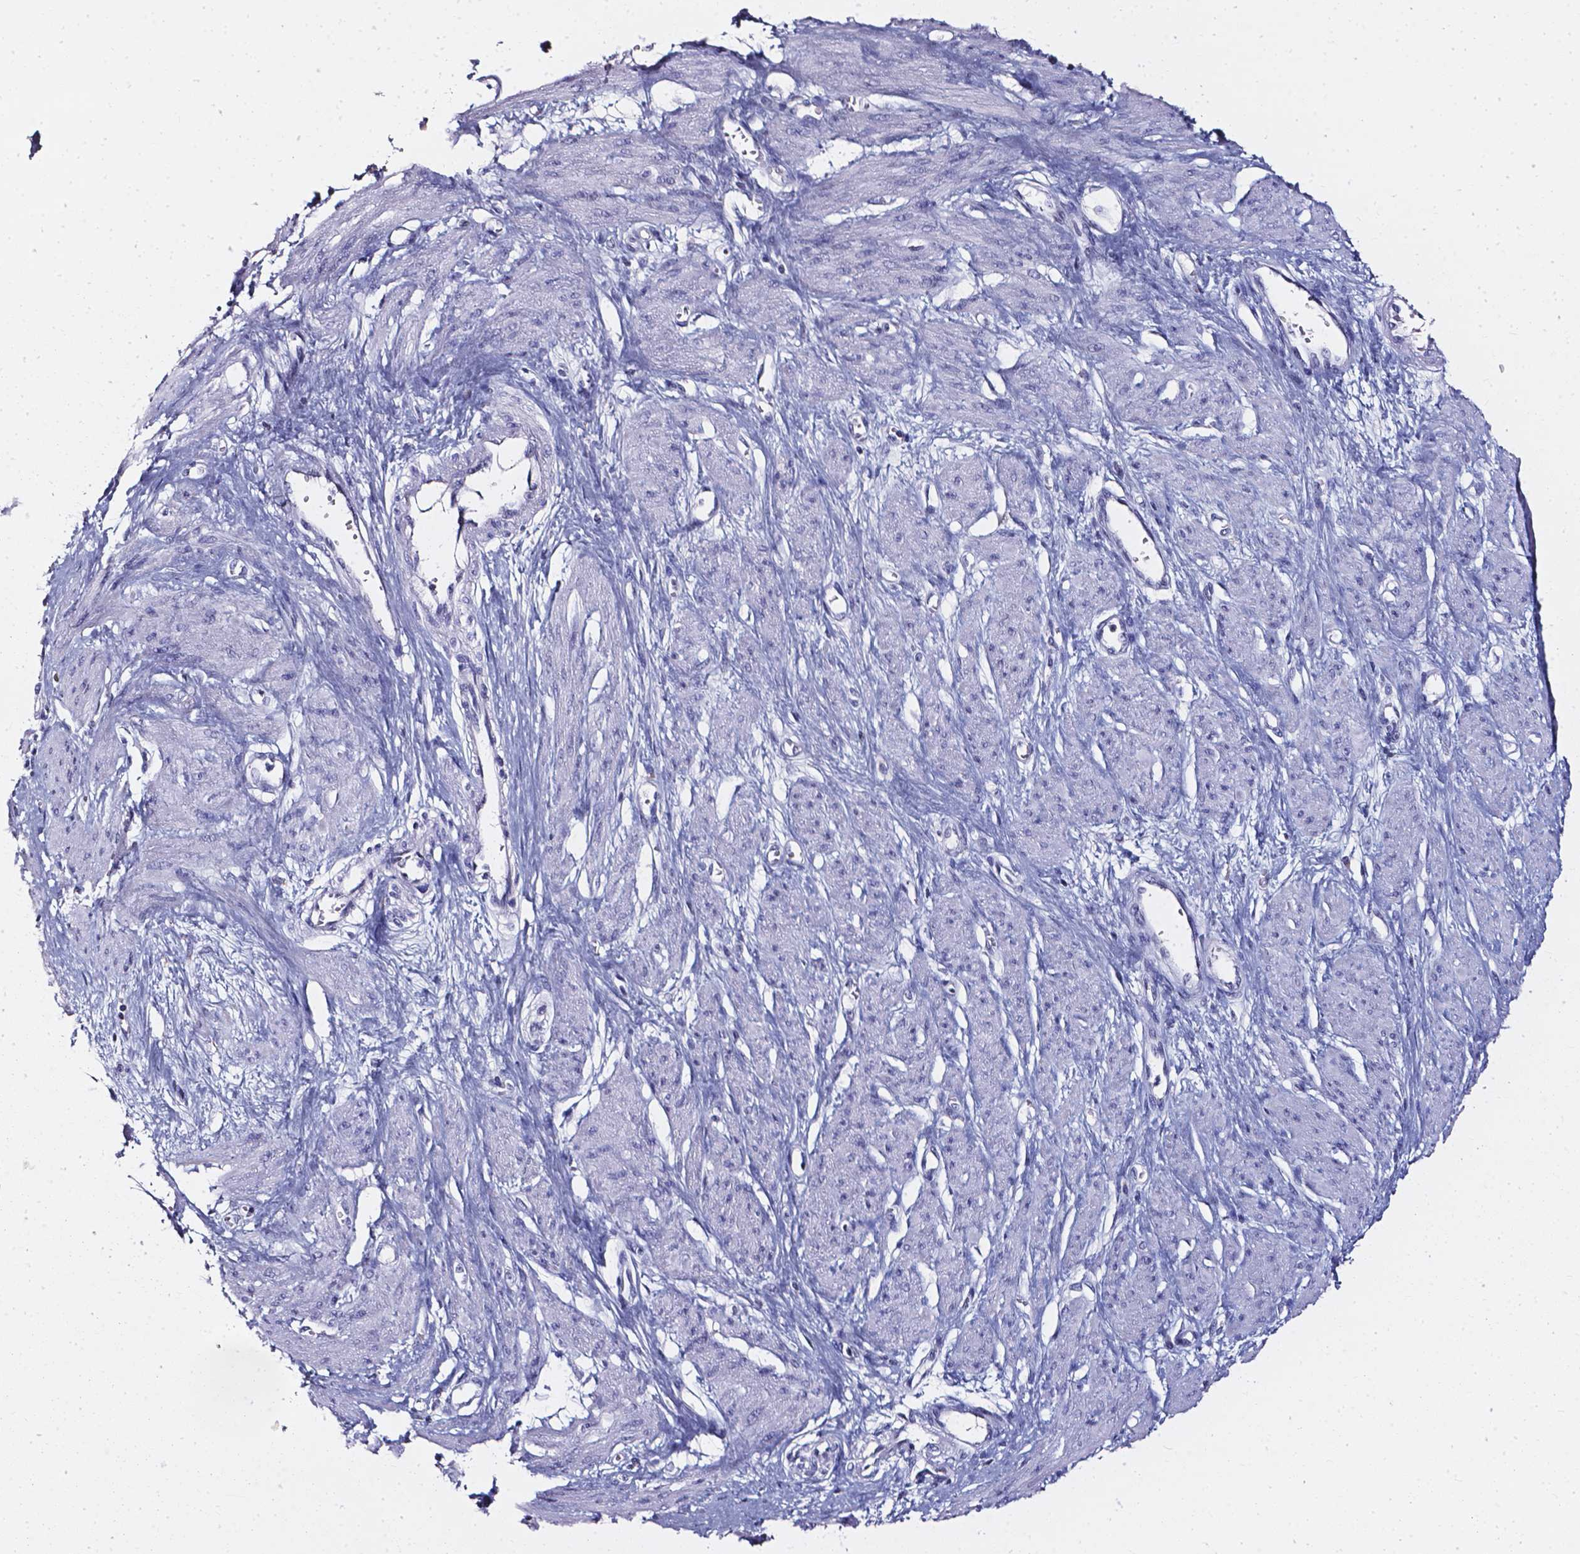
{"staining": {"intensity": "moderate", "quantity": "<25%", "location": "cytoplasmic/membranous,nuclear"}, "tissue": "smooth muscle", "cell_type": "Smooth muscle cells", "image_type": "normal", "snomed": [{"axis": "morphology", "description": "Normal tissue, NOS"}, {"axis": "topography", "description": "Smooth muscle"}, {"axis": "topography", "description": "Uterus"}], "caption": "Immunohistochemistry (IHC) staining of benign smooth muscle, which displays low levels of moderate cytoplasmic/membranous,nuclear staining in about <25% of smooth muscle cells indicating moderate cytoplasmic/membranous,nuclear protein positivity. The staining was performed using DAB (3,3'-diaminobenzidine) (brown) for protein detection and nuclei were counterstained in hematoxylin (blue).", "gene": "AKR1B10", "patient": {"sex": "female", "age": 39}}